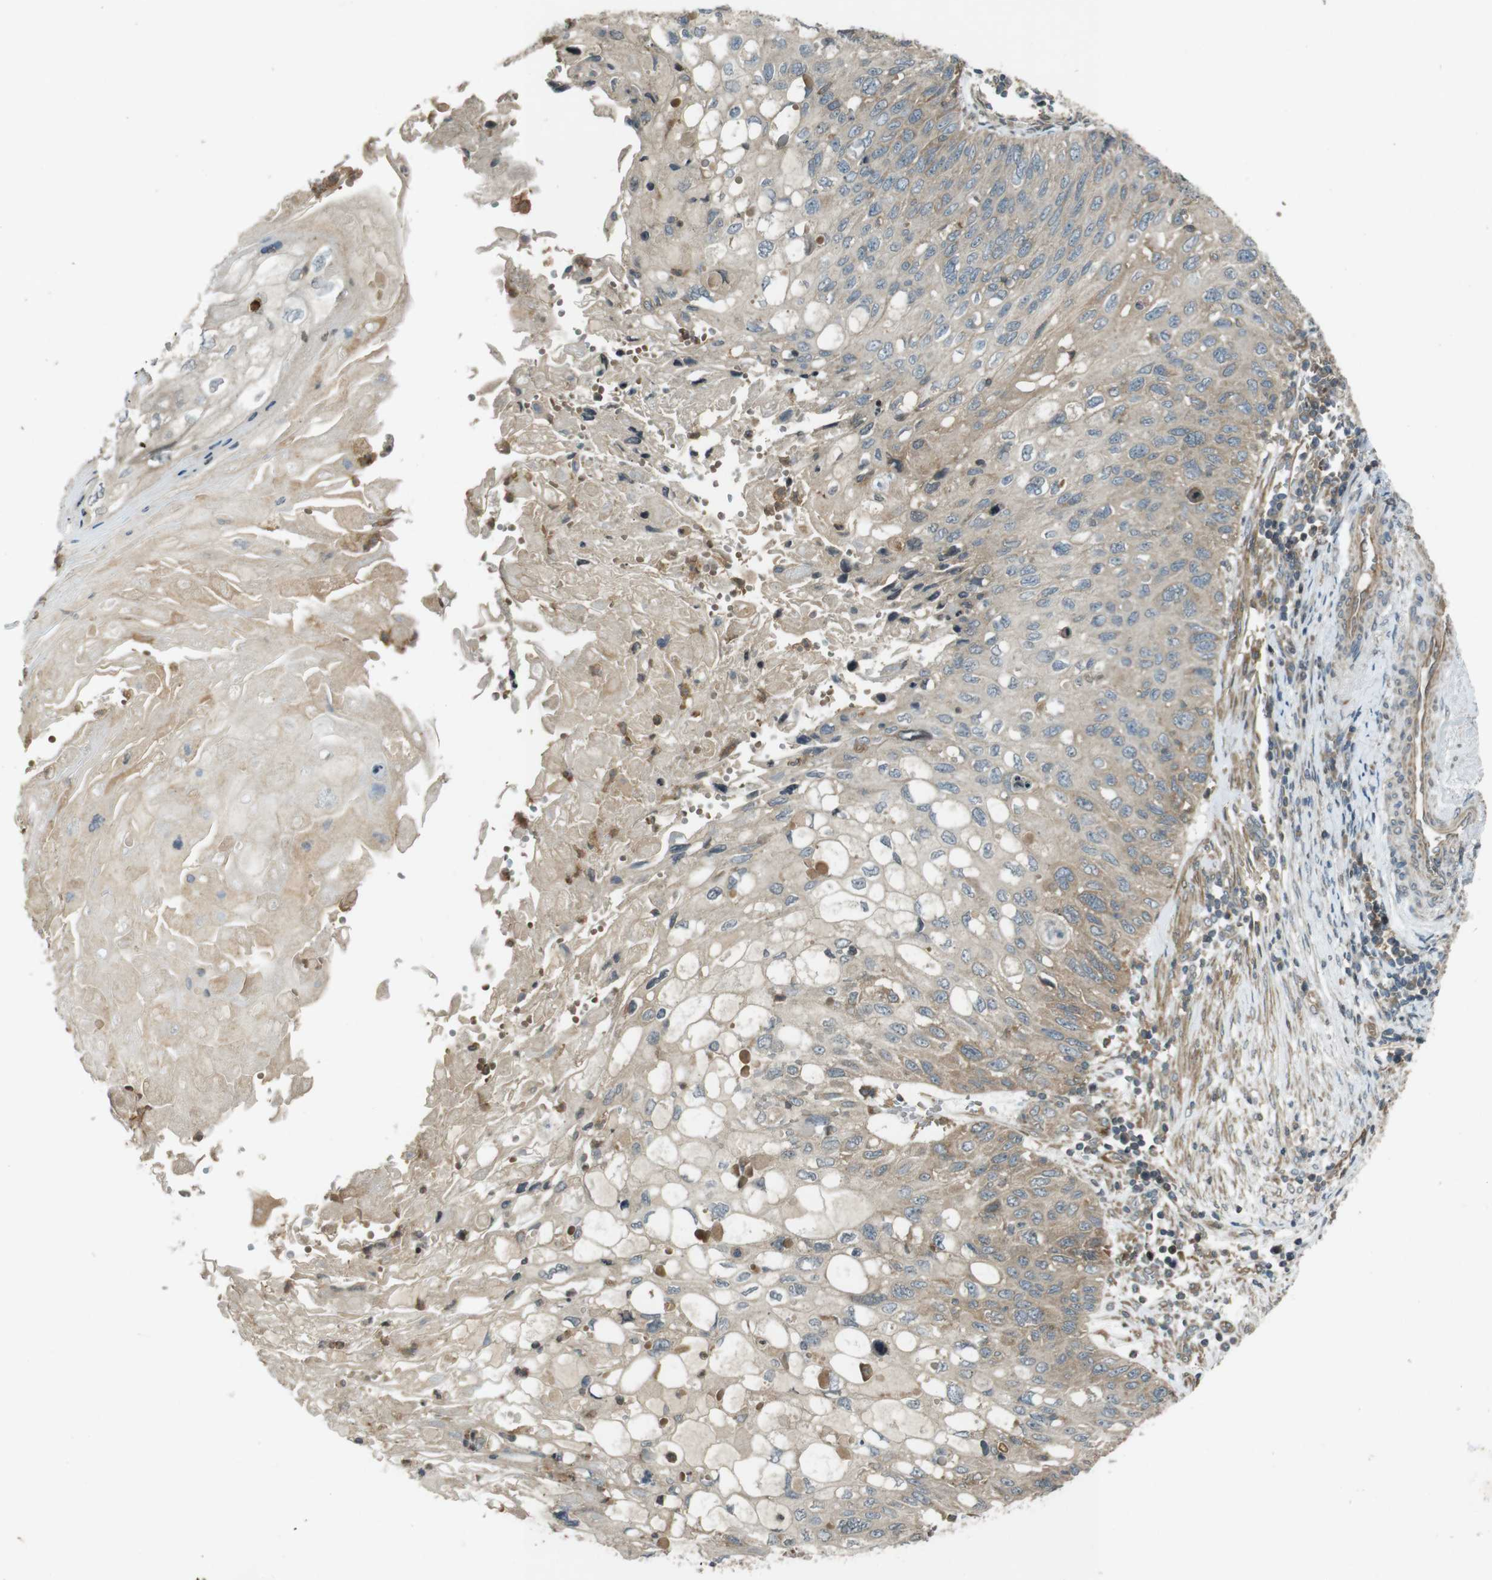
{"staining": {"intensity": "weak", "quantity": "<25%", "location": "cytoplasmic/membranous"}, "tissue": "cervical cancer", "cell_type": "Tumor cells", "image_type": "cancer", "snomed": [{"axis": "morphology", "description": "Squamous cell carcinoma, NOS"}, {"axis": "topography", "description": "Cervix"}], "caption": "Tumor cells show no significant protein expression in squamous cell carcinoma (cervical).", "gene": "ZYX", "patient": {"sex": "female", "age": 70}}